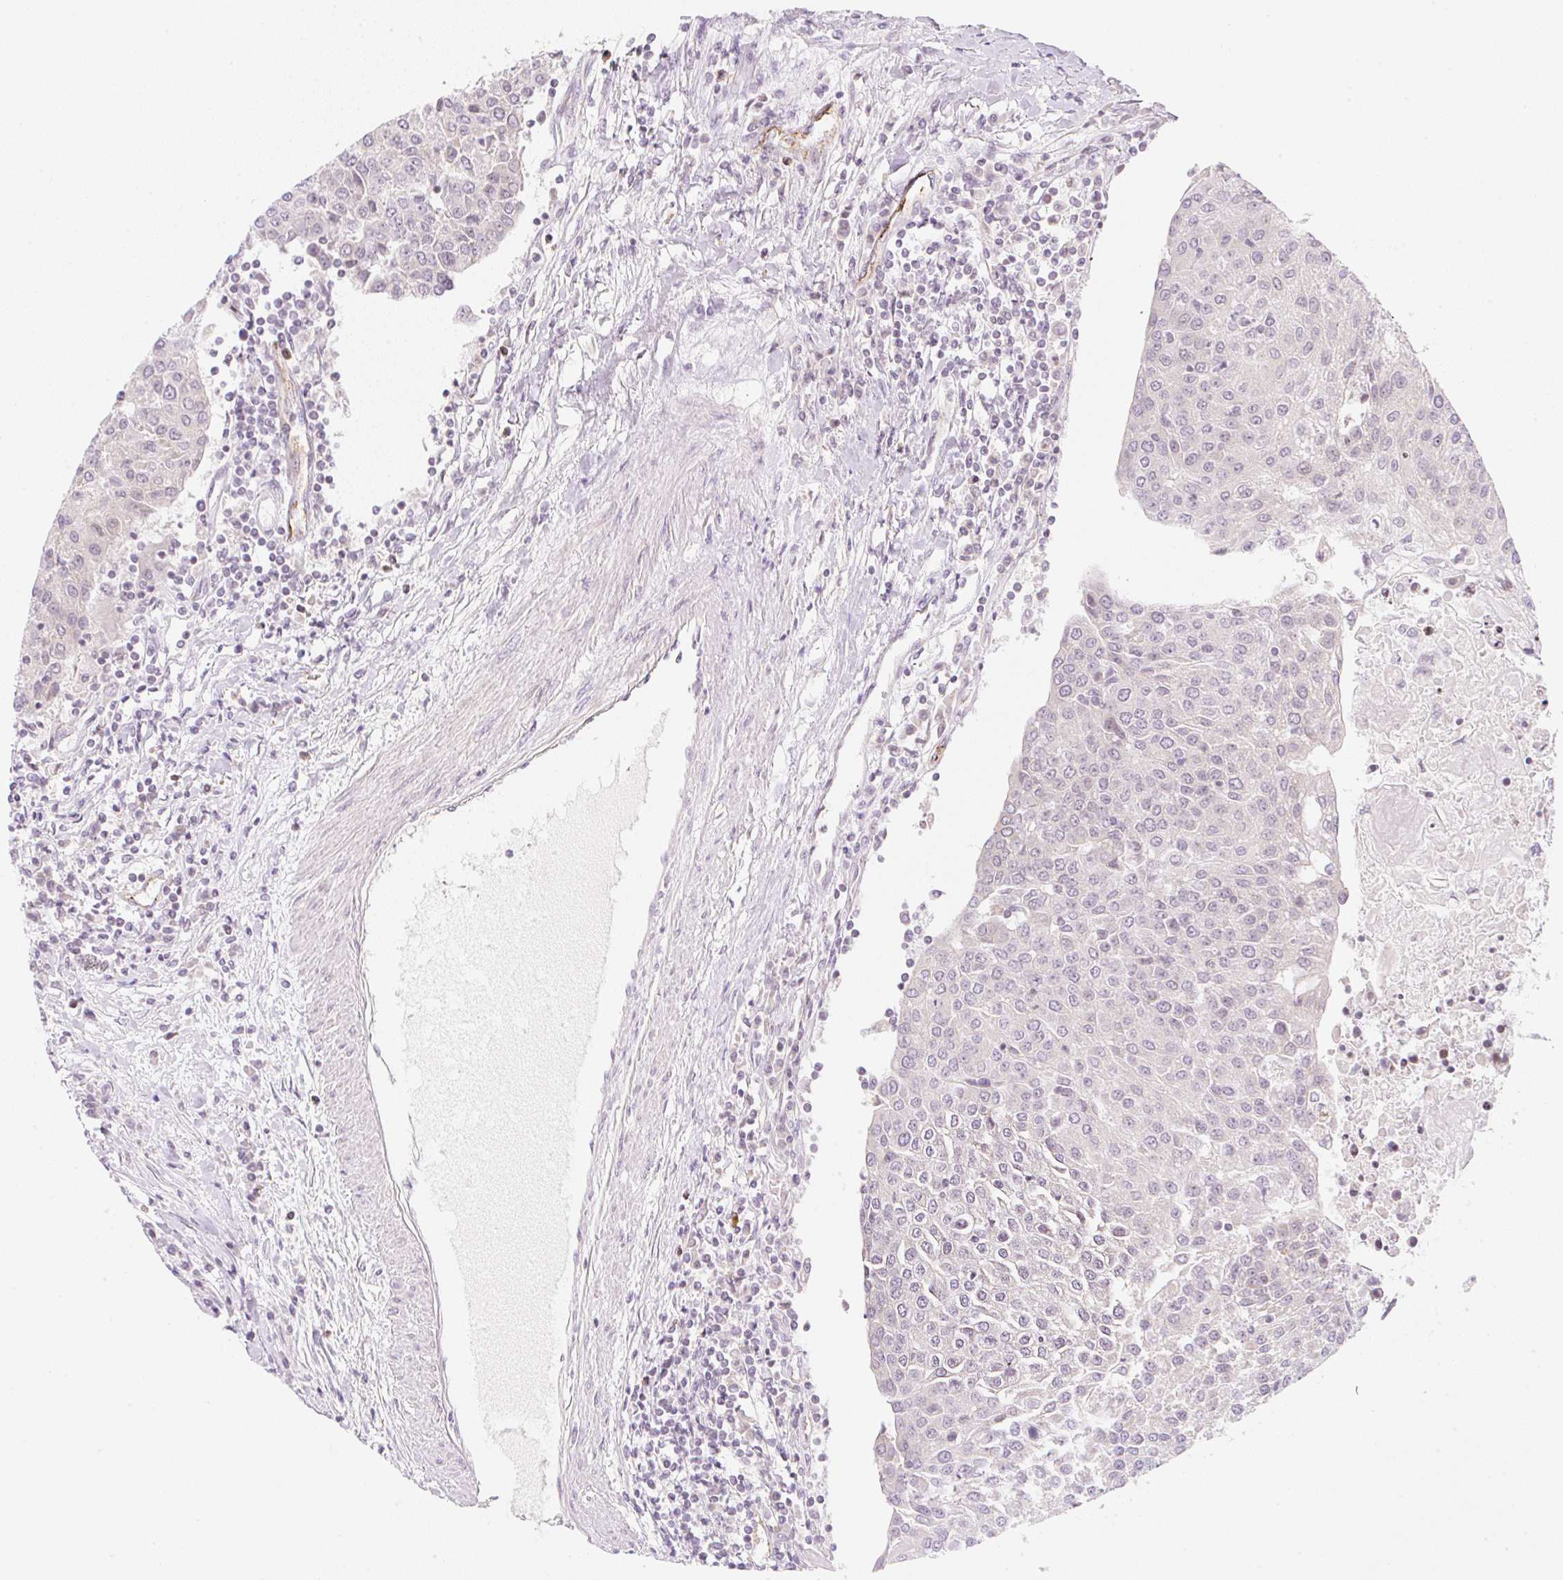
{"staining": {"intensity": "negative", "quantity": "none", "location": "none"}, "tissue": "urothelial cancer", "cell_type": "Tumor cells", "image_type": "cancer", "snomed": [{"axis": "morphology", "description": "Urothelial carcinoma, High grade"}, {"axis": "topography", "description": "Urinary bladder"}], "caption": "High magnification brightfield microscopy of urothelial cancer stained with DAB (3,3'-diaminobenzidine) (brown) and counterstained with hematoxylin (blue): tumor cells show no significant expression.", "gene": "CASKIN1", "patient": {"sex": "female", "age": 85}}